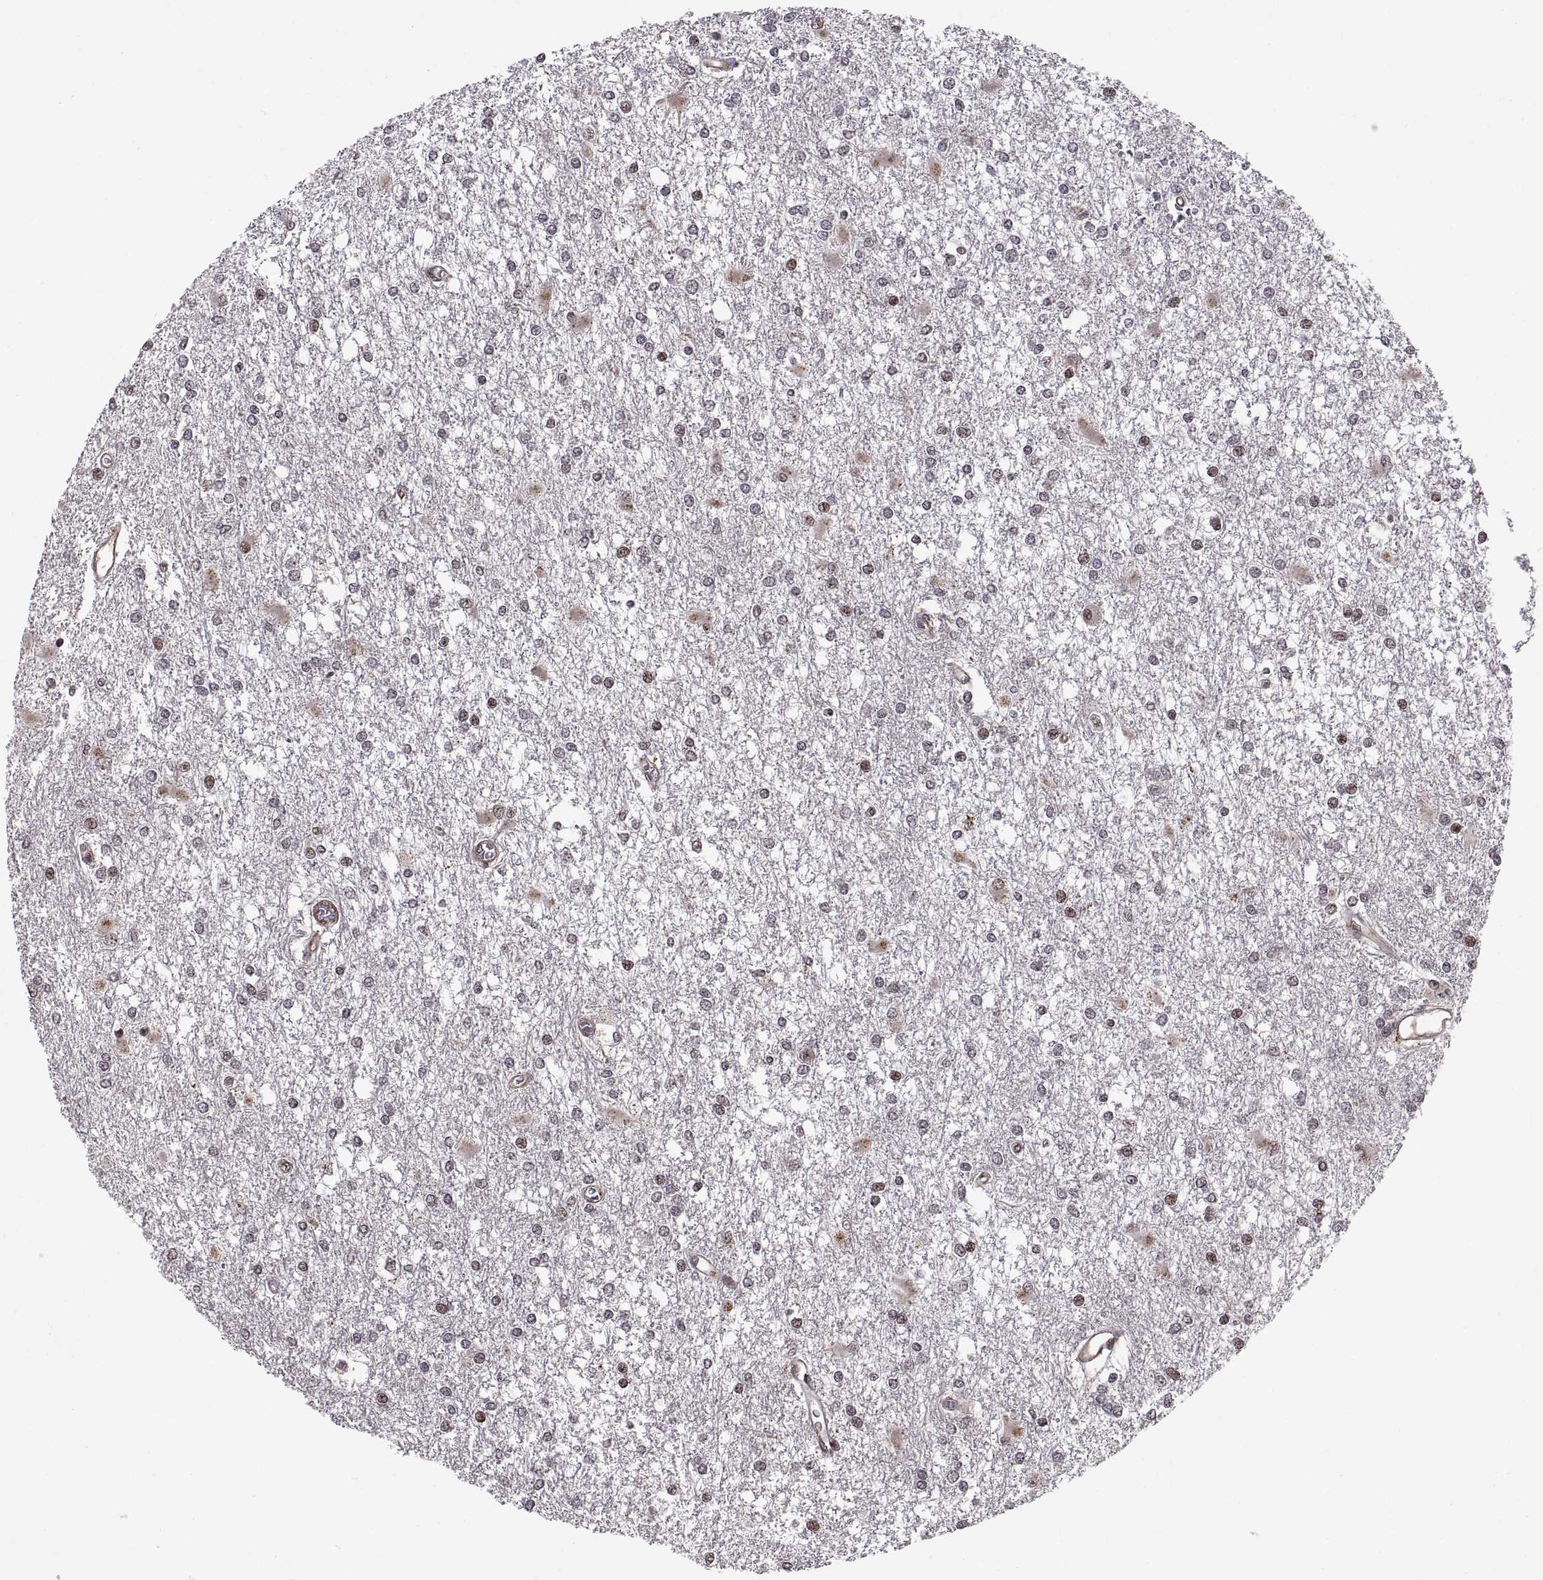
{"staining": {"intensity": "moderate", "quantity": "<25%", "location": "nuclear"}, "tissue": "glioma", "cell_type": "Tumor cells", "image_type": "cancer", "snomed": [{"axis": "morphology", "description": "Glioma, malignant, High grade"}, {"axis": "topography", "description": "Cerebral cortex"}], "caption": "Immunohistochemistry staining of glioma, which demonstrates low levels of moderate nuclear staining in approximately <25% of tumor cells indicating moderate nuclear protein staining. The staining was performed using DAB (brown) for protein detection and nuclei were counterstained in hematoxylin (blue).", "gene": "ARRB1", "patient": {"sex": "male", "age": 79}}